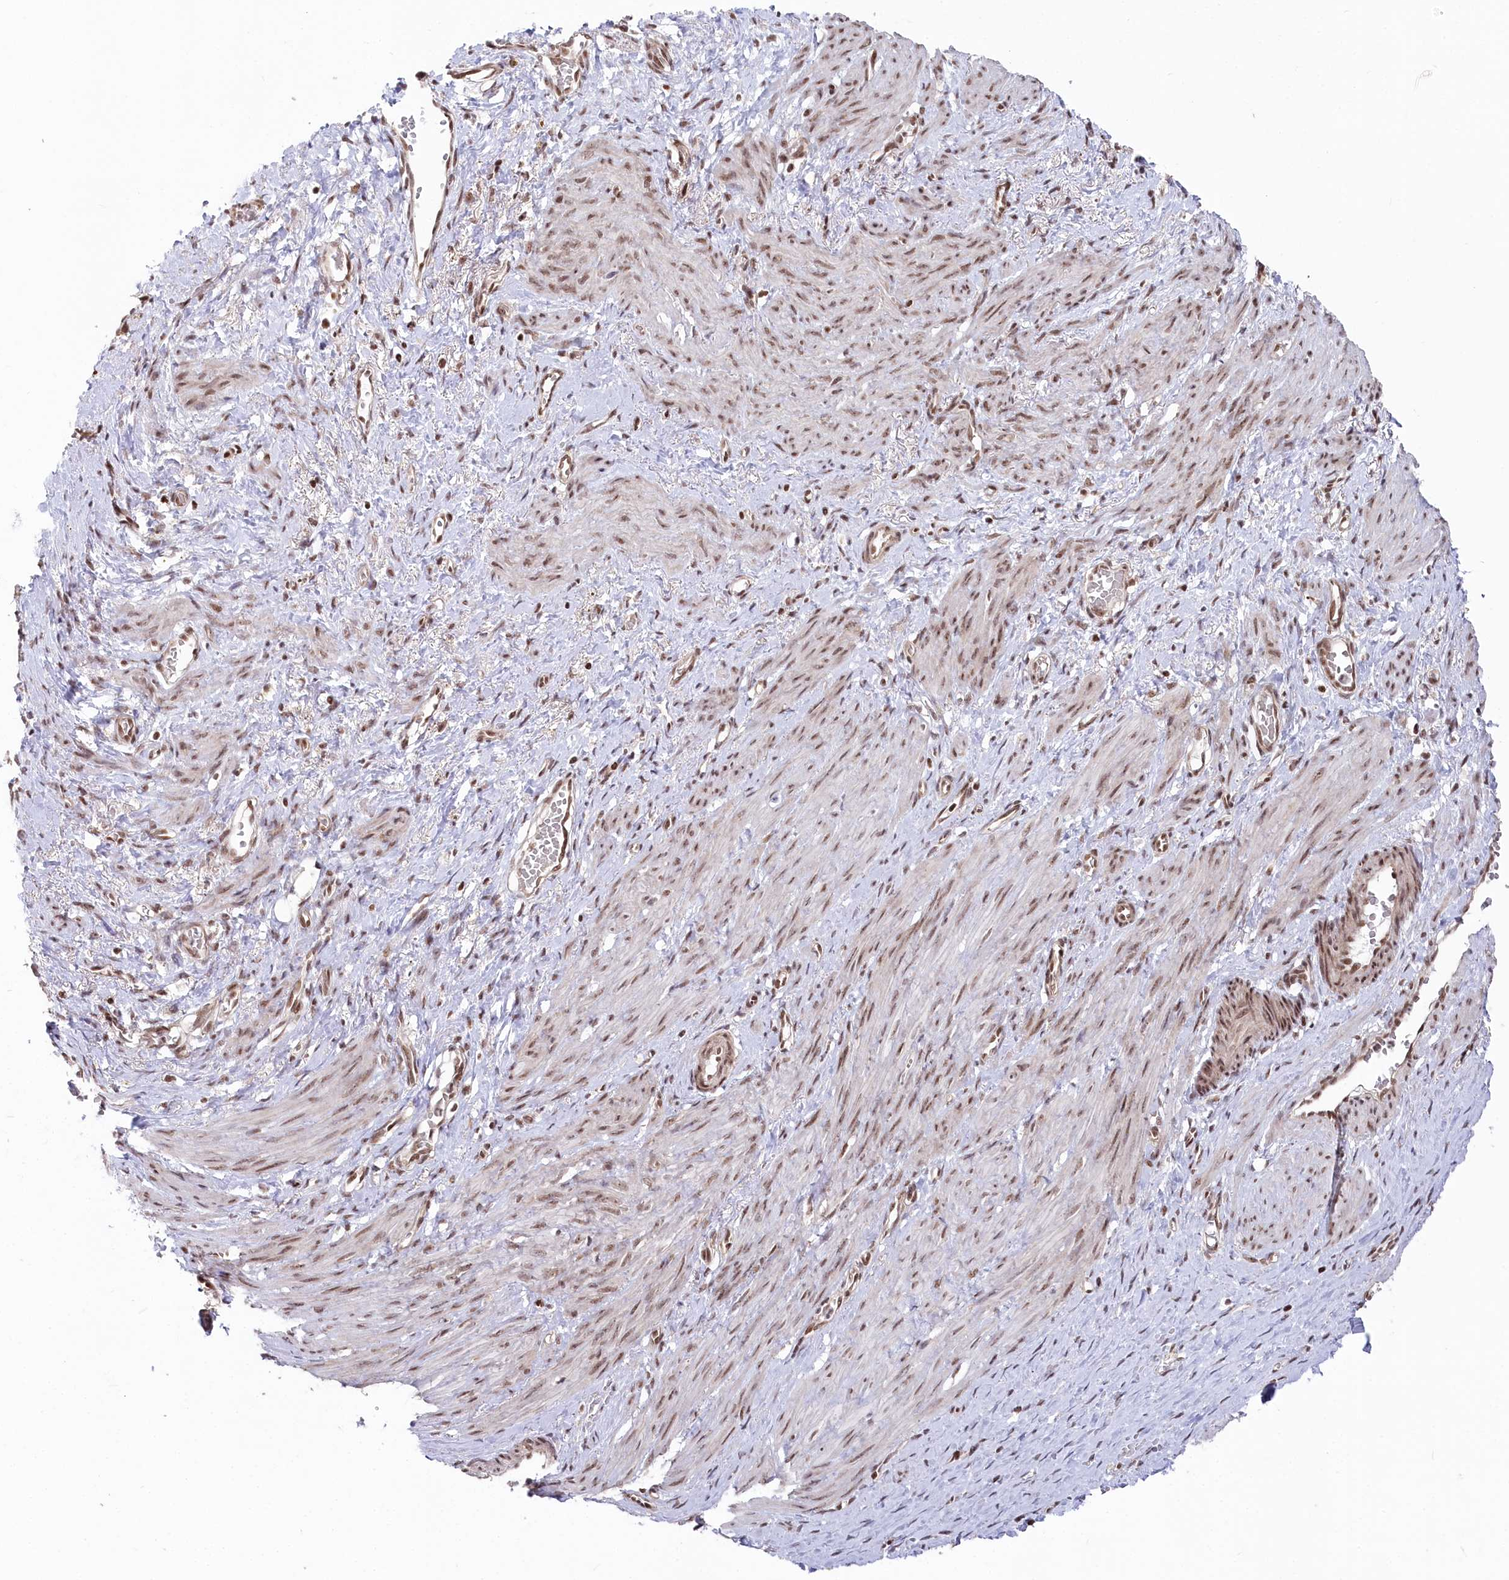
{"staining": {"intensity": "moderate", "quantity": "25%-75%", "location": "cytoplasmic/membranous,nuclear"}, "tissue": "smooth muscle", "cell_type": "Smooth muscle cells", "image_type": "normal", "snomed": [{"axis": "morphology", "description": "Normal tissue, NOS"}, {"axis": "topography", "description": "Endometrium"}], "caption": "Immunohistochemical staining of benign smooth muscle reveals 25%-75% levels of moderate cytoplasmic/membranous,nuclear protein staining in about 25%-75% of smooth muscle cells. Immunohistochemistry stains the protein in brown and the nuclei are stained blue.", "gene": "CGGBP1", "patient": {"sex": "female", "age": 33}}